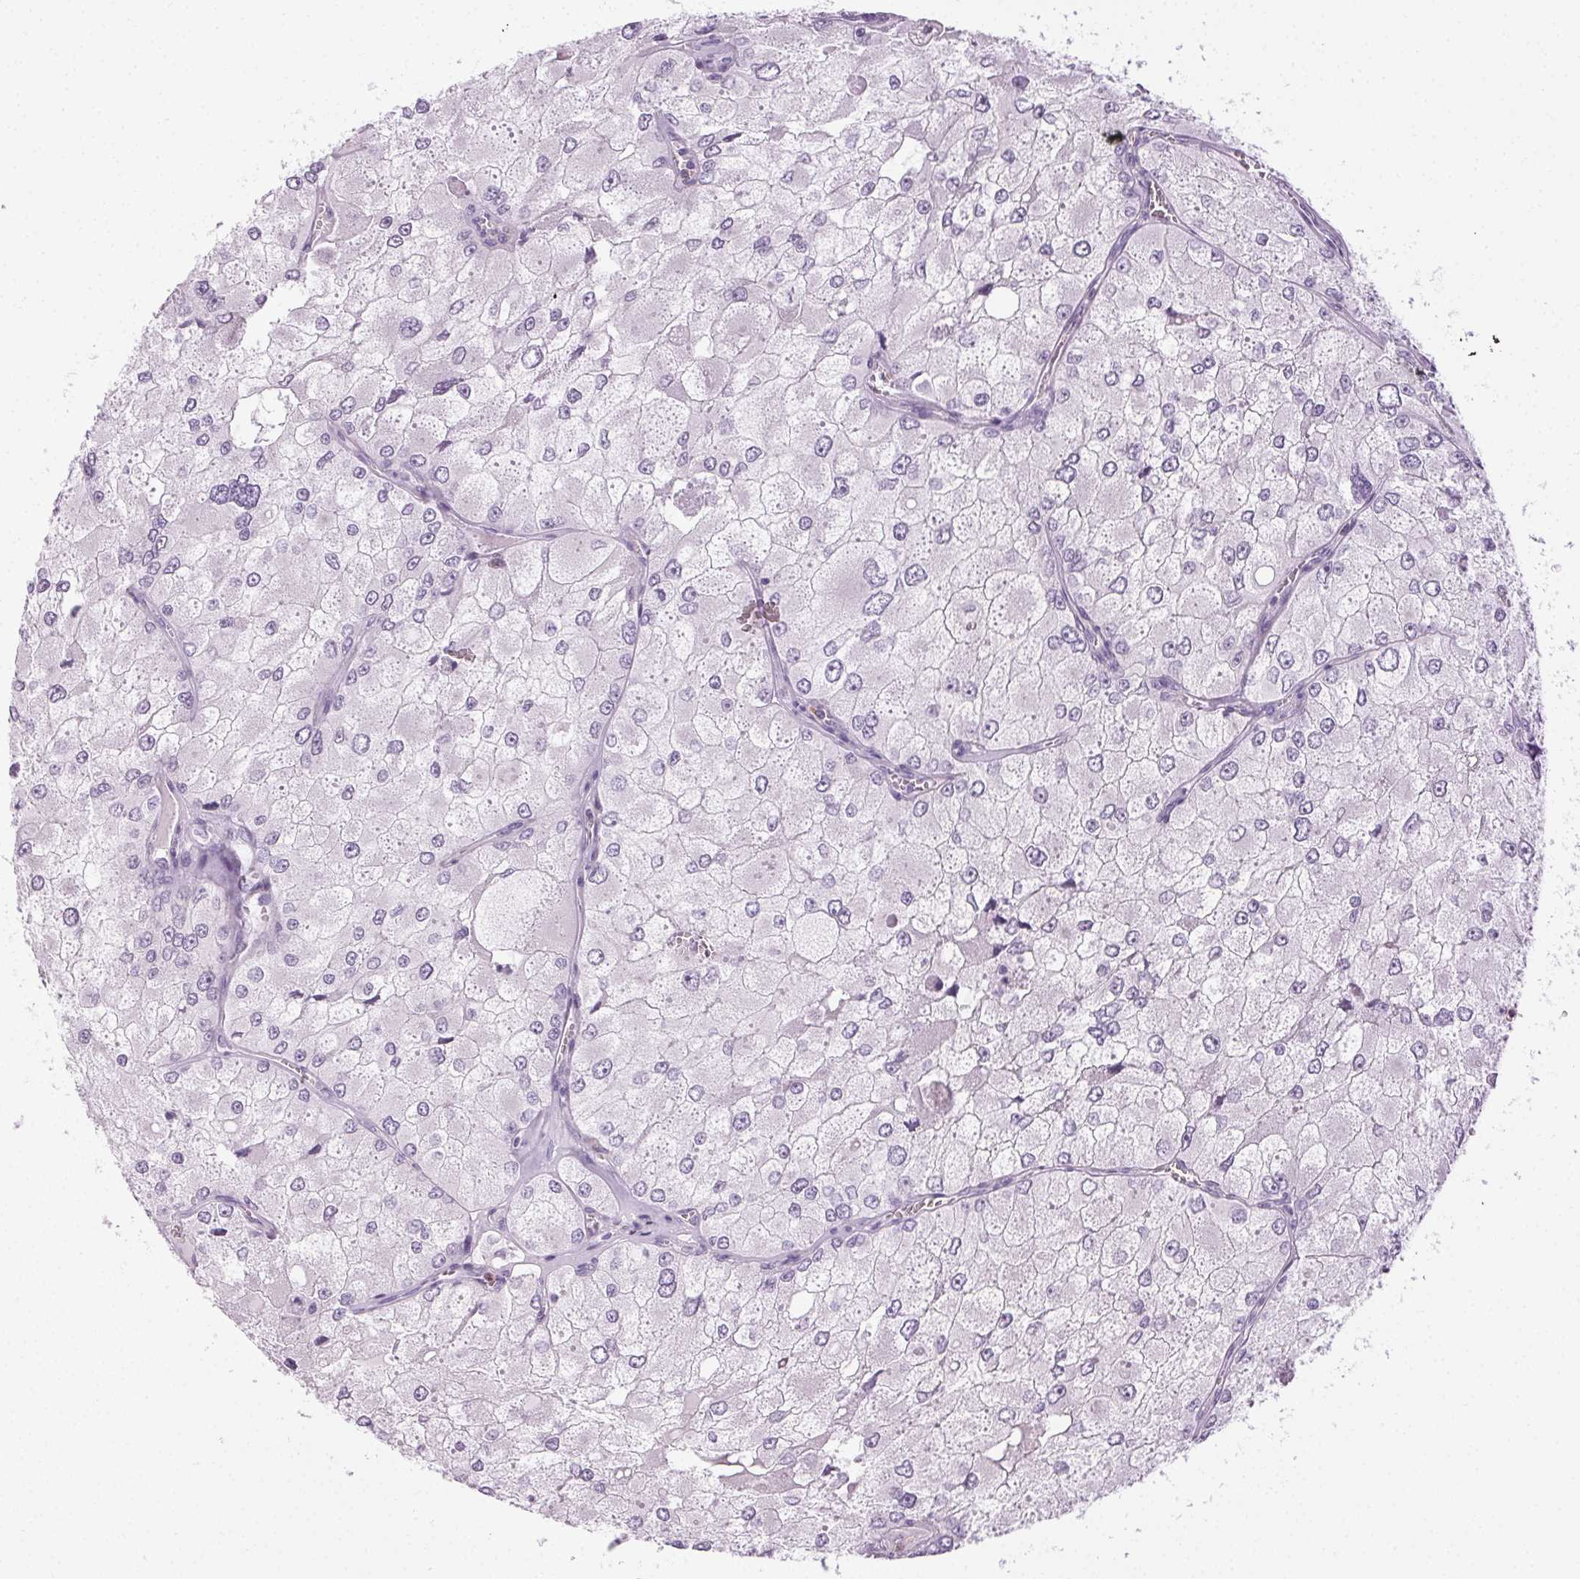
{"staining": {"intensity": "negative", "quantity": "none", "location": "none"}, "tissue": "renal cancer", "cell_type": "Tumor cells", "image_type": "cancer", "snomed": [{"axis": "morphology", "description": "Adenocarcinoma, NOS"}, {"axis": "topography", "description": "Kidney"}], "caption": "DAB (3,3'-diaminobenzidine) immunohistochemical staining of renal cancer (adenocarcinoma) exhibits no significant staining in tumor cells.", "gene": "MPO", "patient": {"sex": "female", "age": 70}}